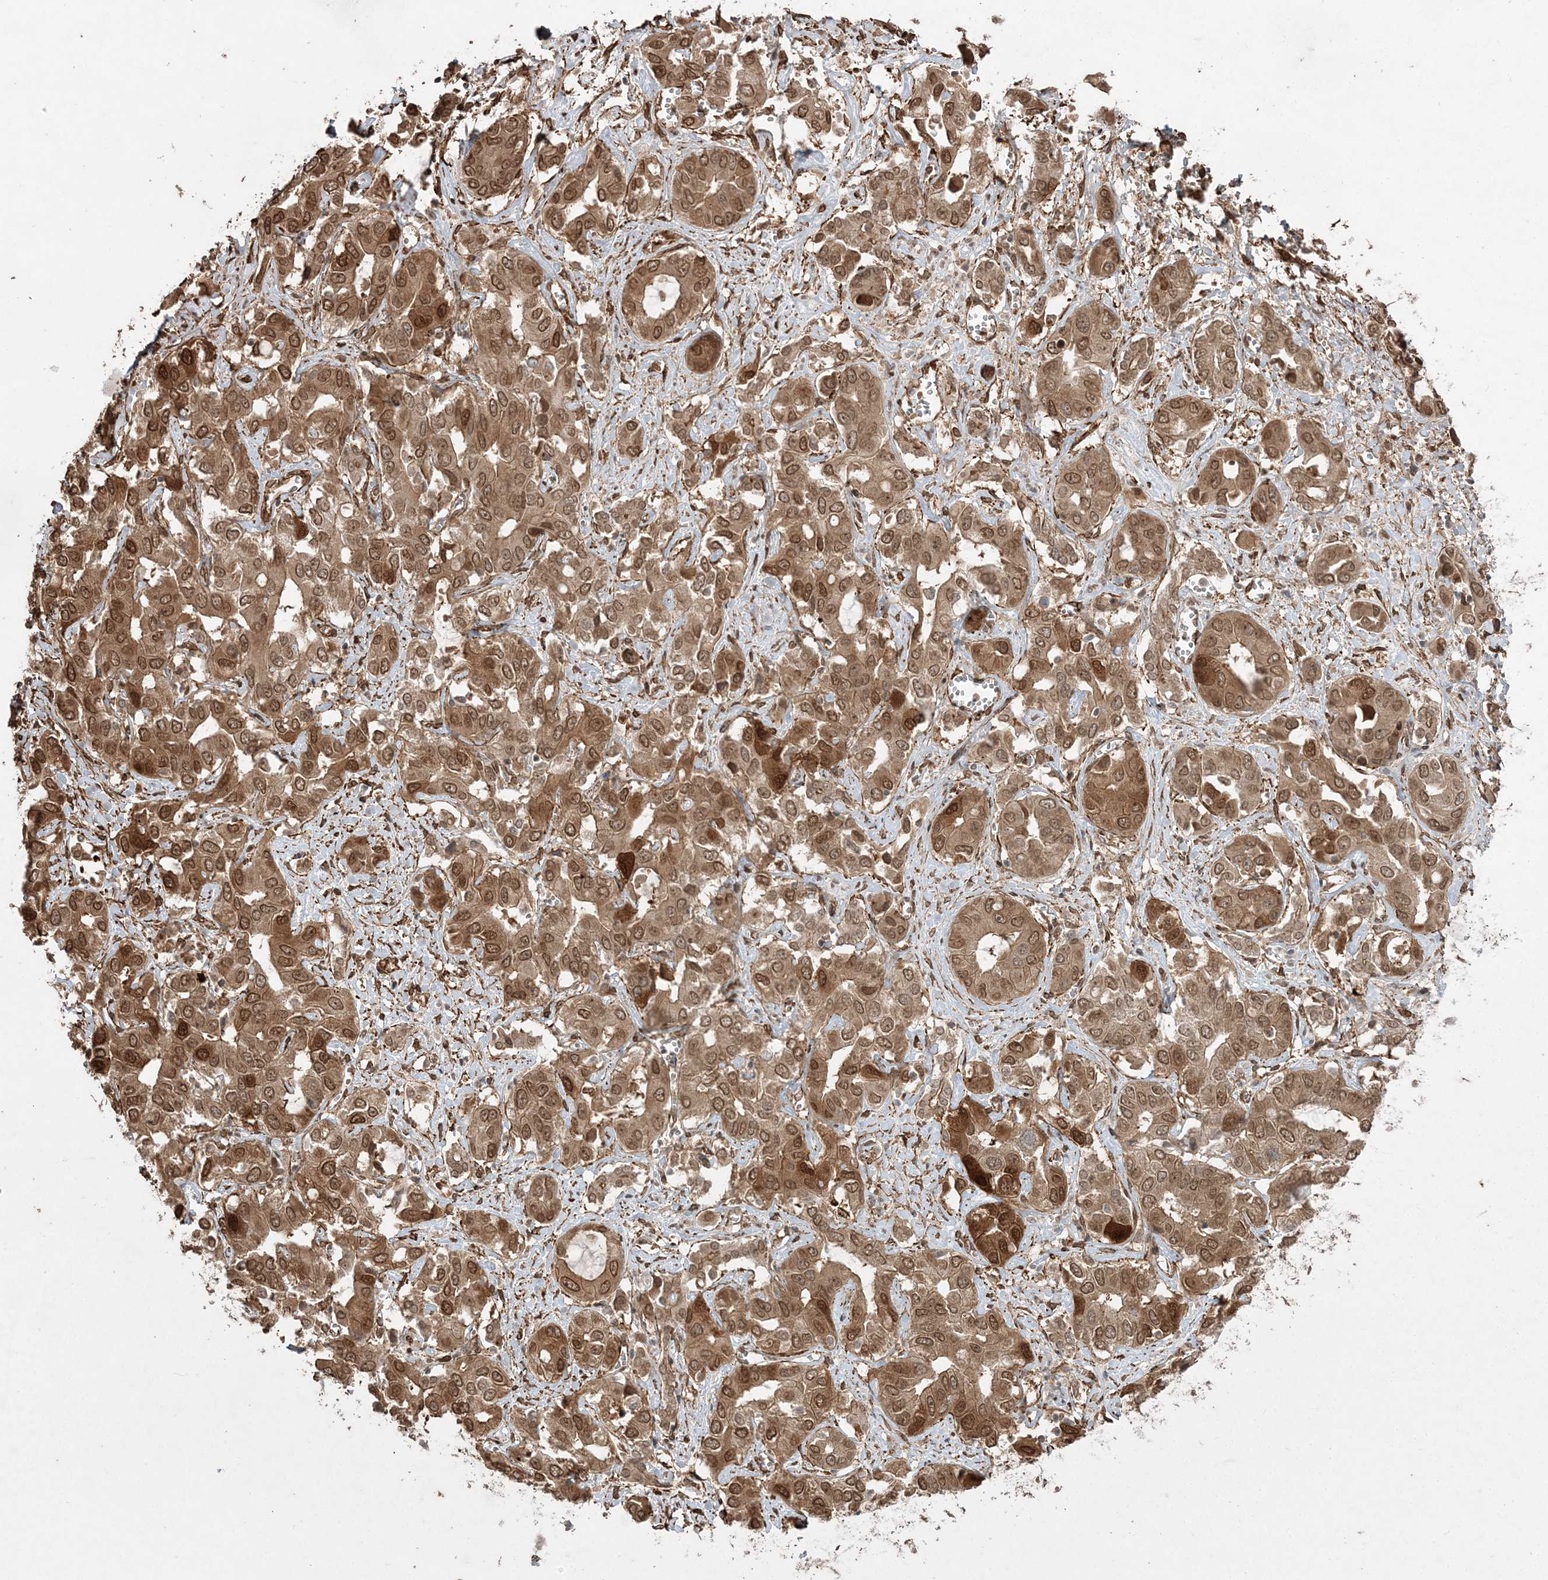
{"staining": {"intensity": "moderate", "quantity": ">75%", "location": "cytoplasmic/membranous,nuclear"}, "tissue": "liver cancer", "cell_type": "Tumor cells", "image_type": "cancer", "snomed": [{"axis": "morphology", "description": "Cholangiocarcinoma"}, {"axis": "topography", "description": "Liver"}], "caption": "This photomicrograph displays immunohistochemistry staining of human liver cholangiocarcinoma, with medium moderate cytoplasmic/membranous and nuclear positivity in approximately >75% of tumor cells.", "gene": "ETAA1", "patient": {"sex": "female", "age": 52}}